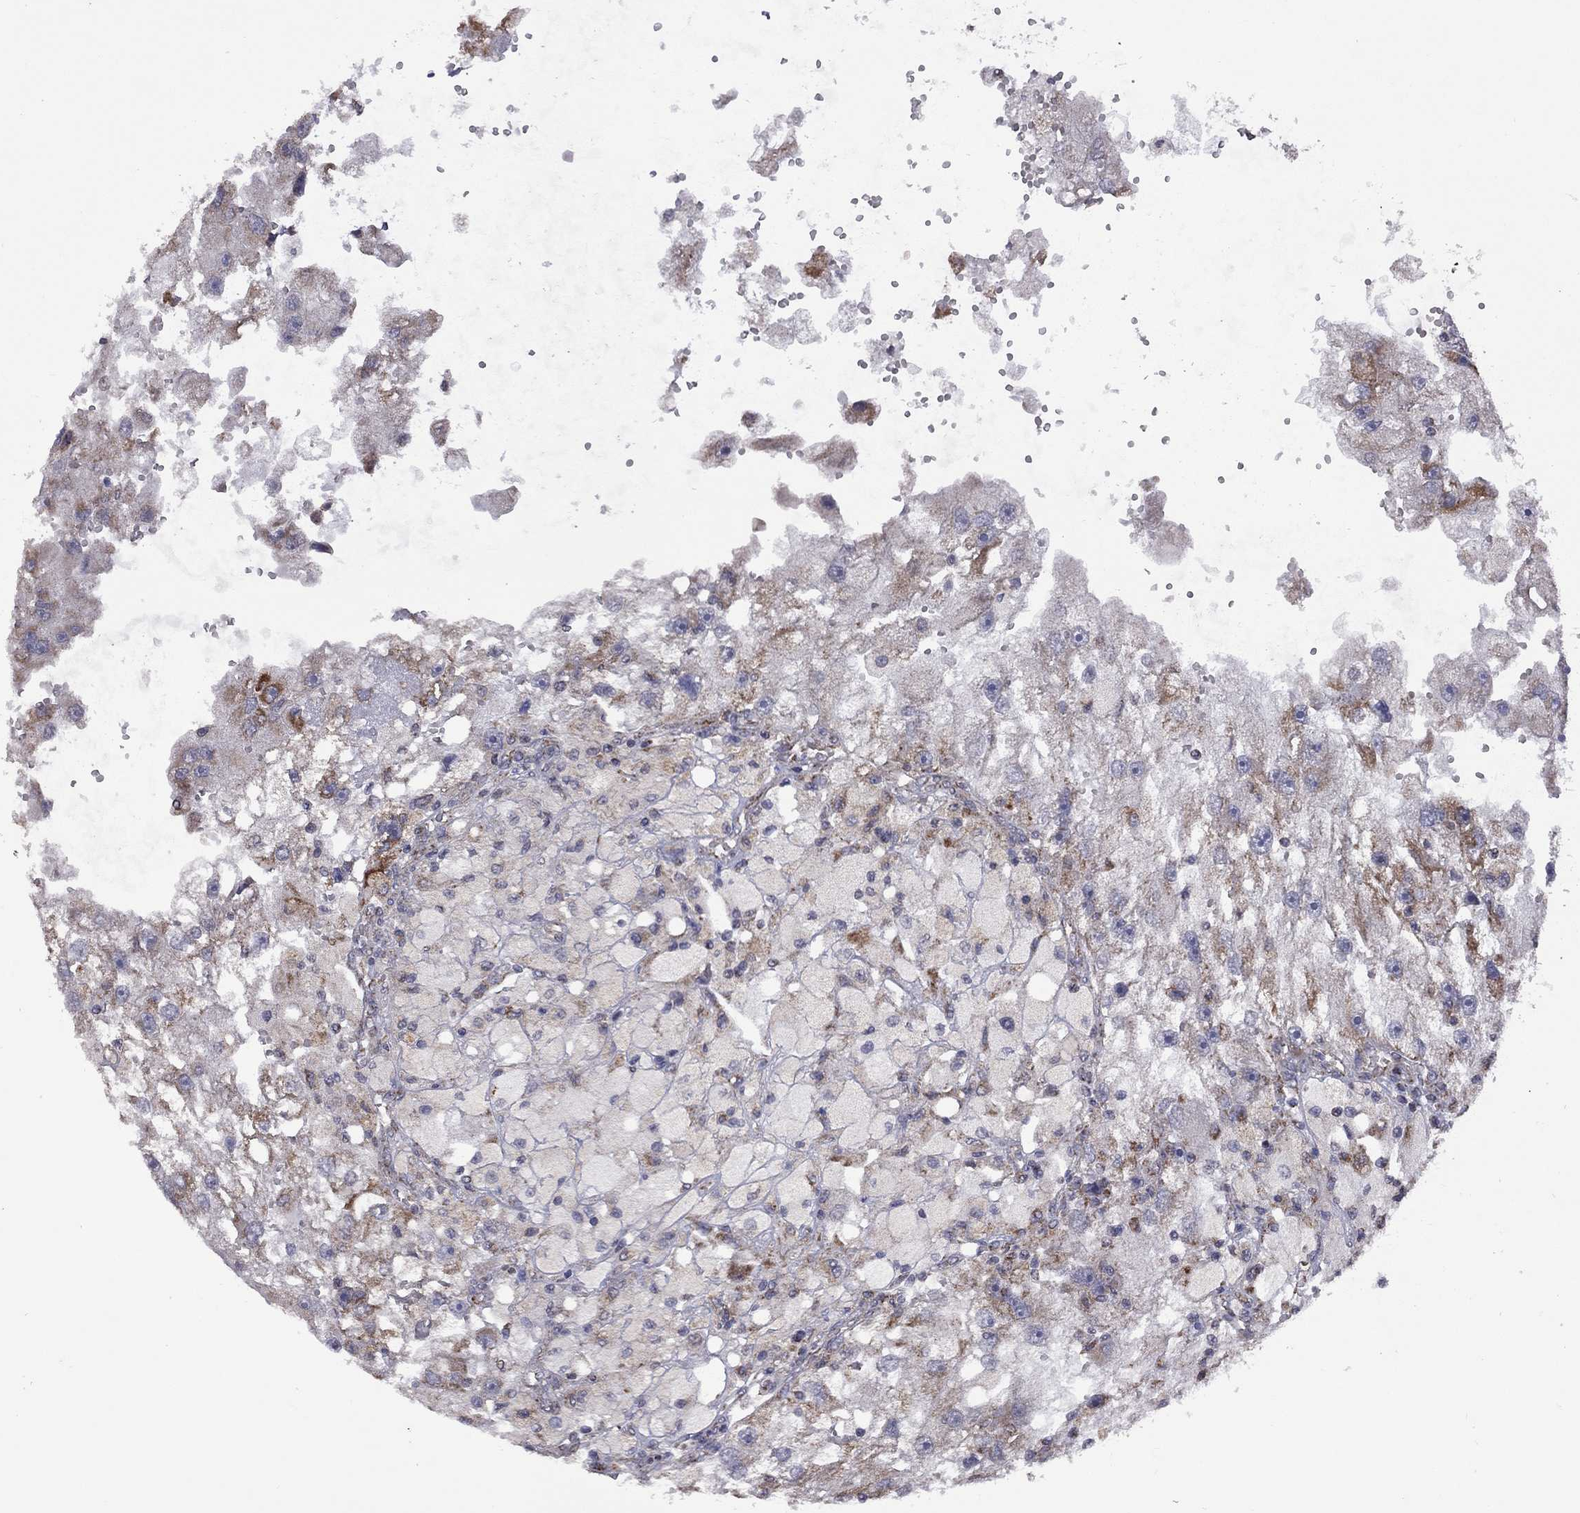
{"staining": {"intensity": "moderate", "quantity": "<25%", "location": "cytoplasmic/membranous"}, "tissue": "renal cancer", "cell_type": "Tumor cells", "image_type": "cancer", "snomed": [{"axis": "morphology", "description": "Adenocarcinoma, NOS"}, {"axis": "topography", "description": "Kidney"}], "caption": "Protein expression analysis of human renal cancer (adenocarcinoma) reveals moderate cytoplasmic/membranous staining in about <25% of tumor cells. (DAB (3,3'-diaminobenzidine) = brown stain, brightfield microscopy at high magnification).", "gene": "NDUFB1", "patient": {"sex": "male", "age": 63}}